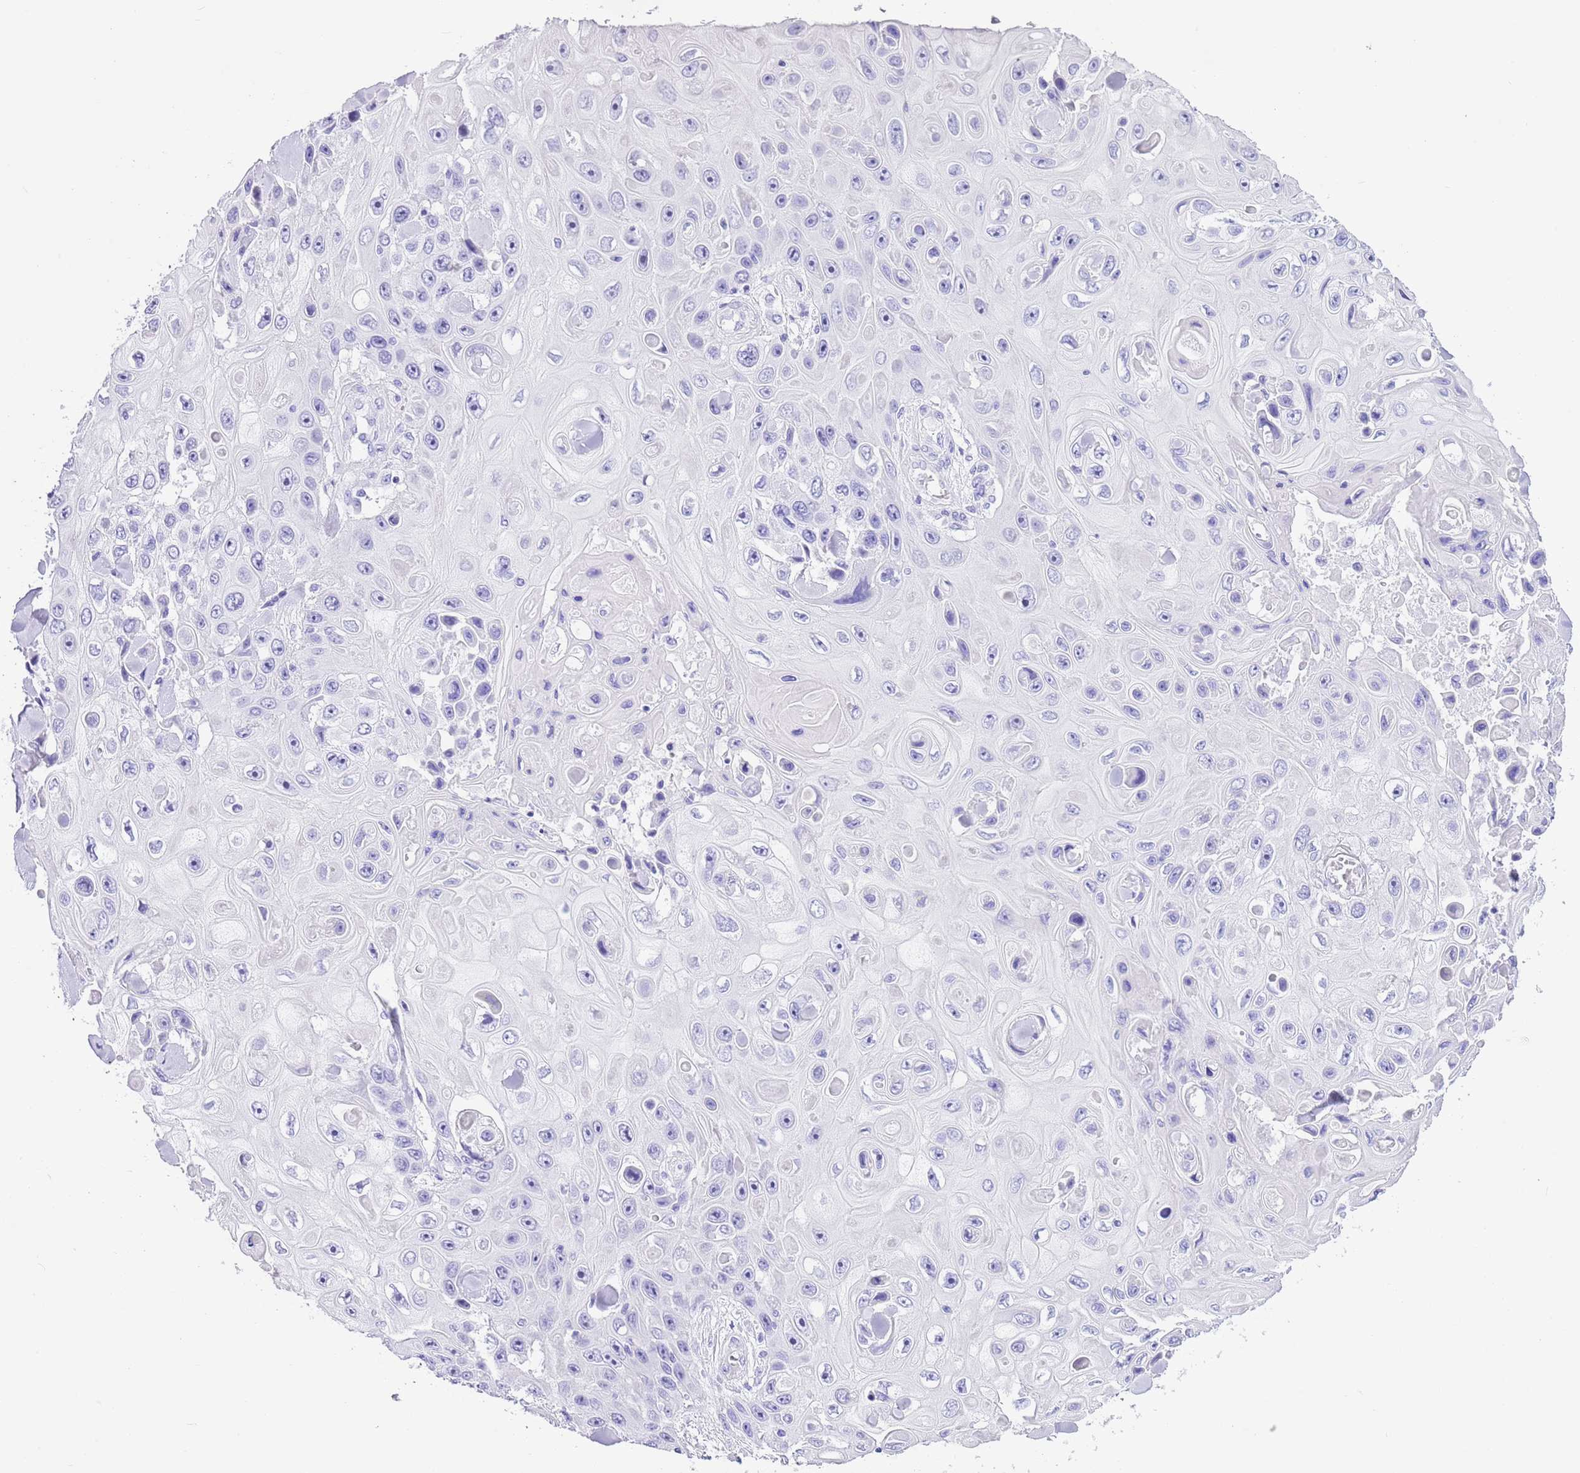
{"staining": {"intensity": "negative", "quantity": "none", "location": "none"}, "tissue": "skin cancer", "cell_type": "Tumor cells", "image_type": "cancer", "snomed": [{"axis": "morphology", "description": "Squamous cell carcinoma, NOS"}, {"axis": "topography", "description": "Skin"}], "caption": "The IHC image has no significant expression in tumor cells of skin cancer tissue.", "gene": "TMEM185B", "patient": {"sex": "male", "age": 82}}